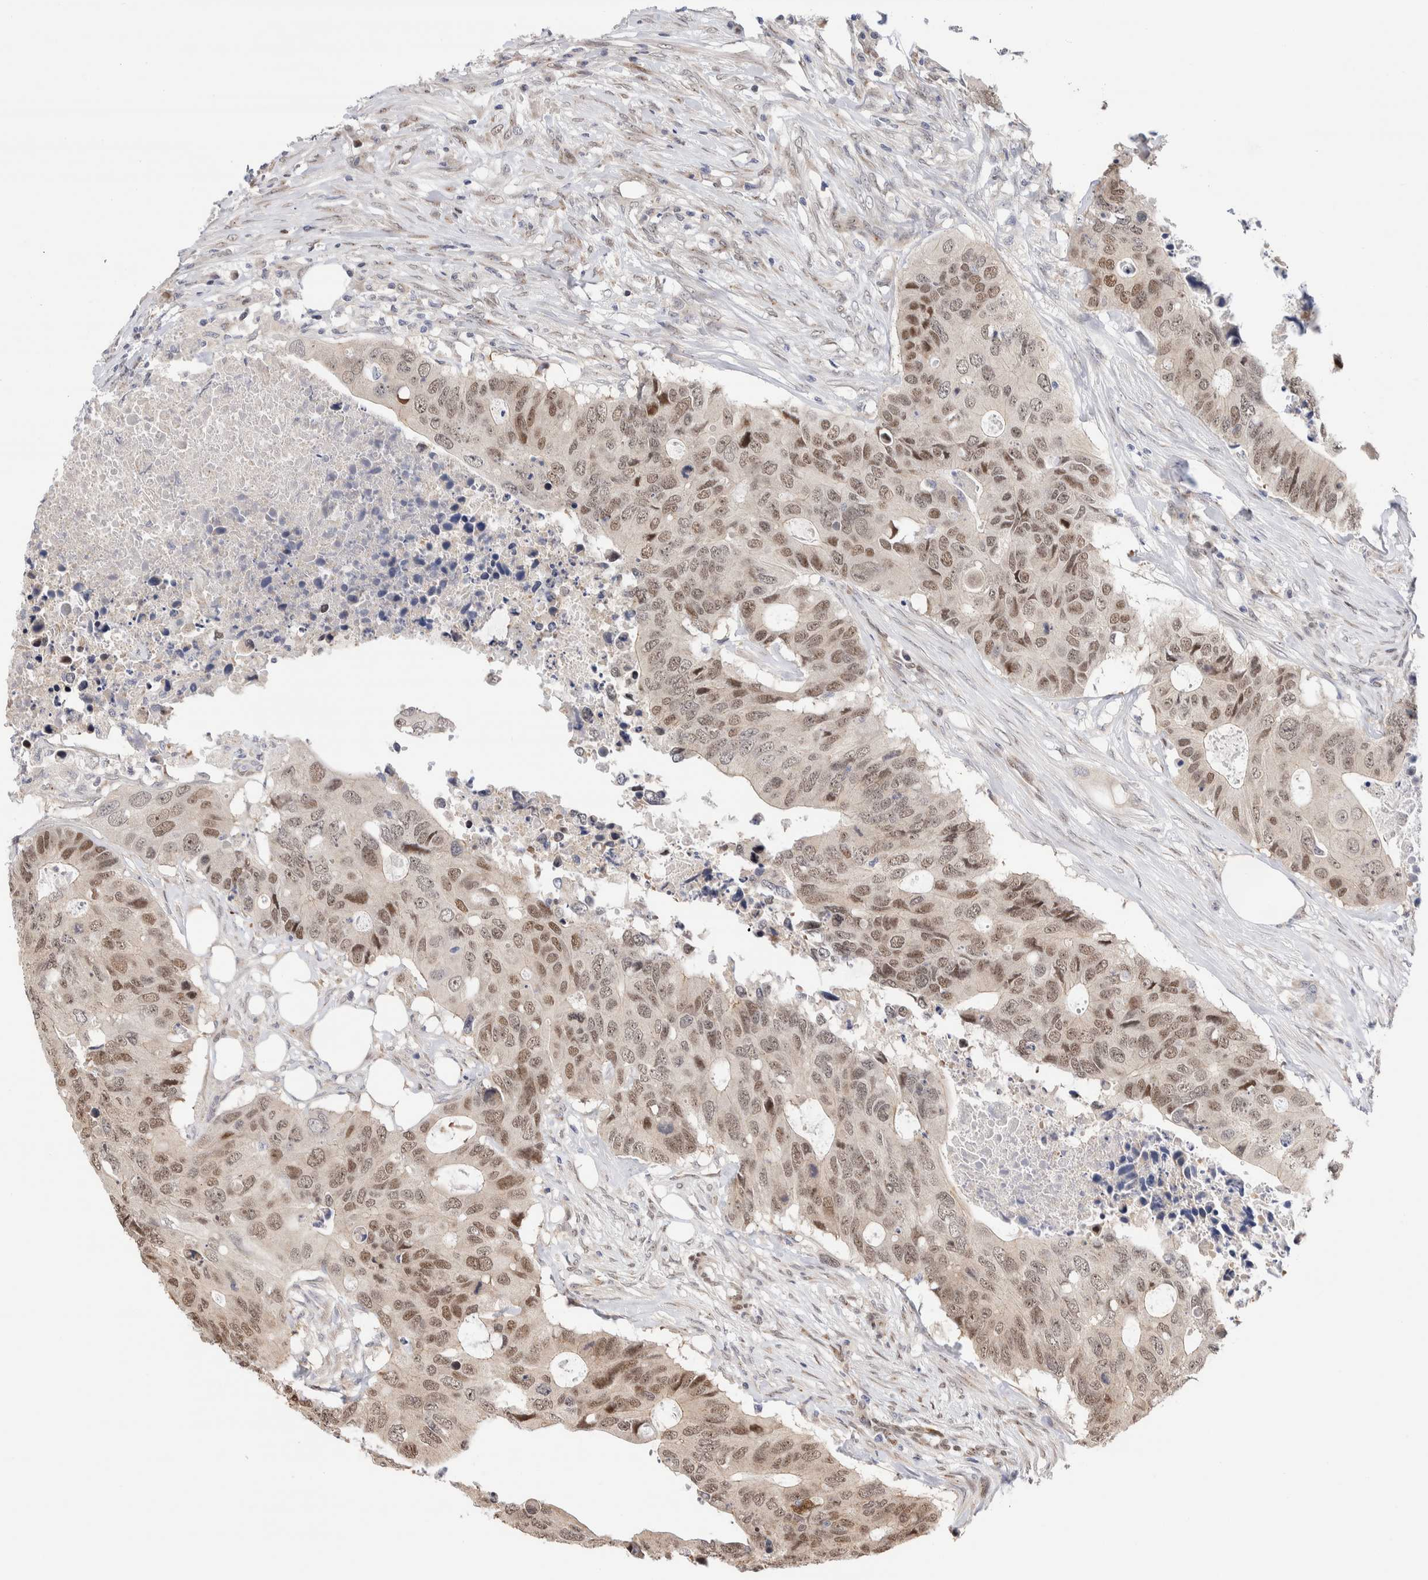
{"staining": {"intensity": "moderate", "quantity": ">75%", "location": "cytoplasmic/membranous,nuclear"}, "tissue": "colorectal cancer", "cell_type": "Tumor cells", "image_type": "cancer", "snomed": [{"axis": "morphology", "description": "Adenocarcinoma, NOS"}, {"axis": "topography", "description": "Colon"}], "caption": "High-power microscopy captured an immunohistochemistry (IHC) micrograph of adenocarcinoma (colorectal), revealing moderate cytoplasmic/membranous and nuclear expression in approximately >75% of tumor cells. The protein is shown in brown color, while the nuclei are stained blue.", "gene": "NSMAF", "patient": {"sex": "male", "age": 71}}